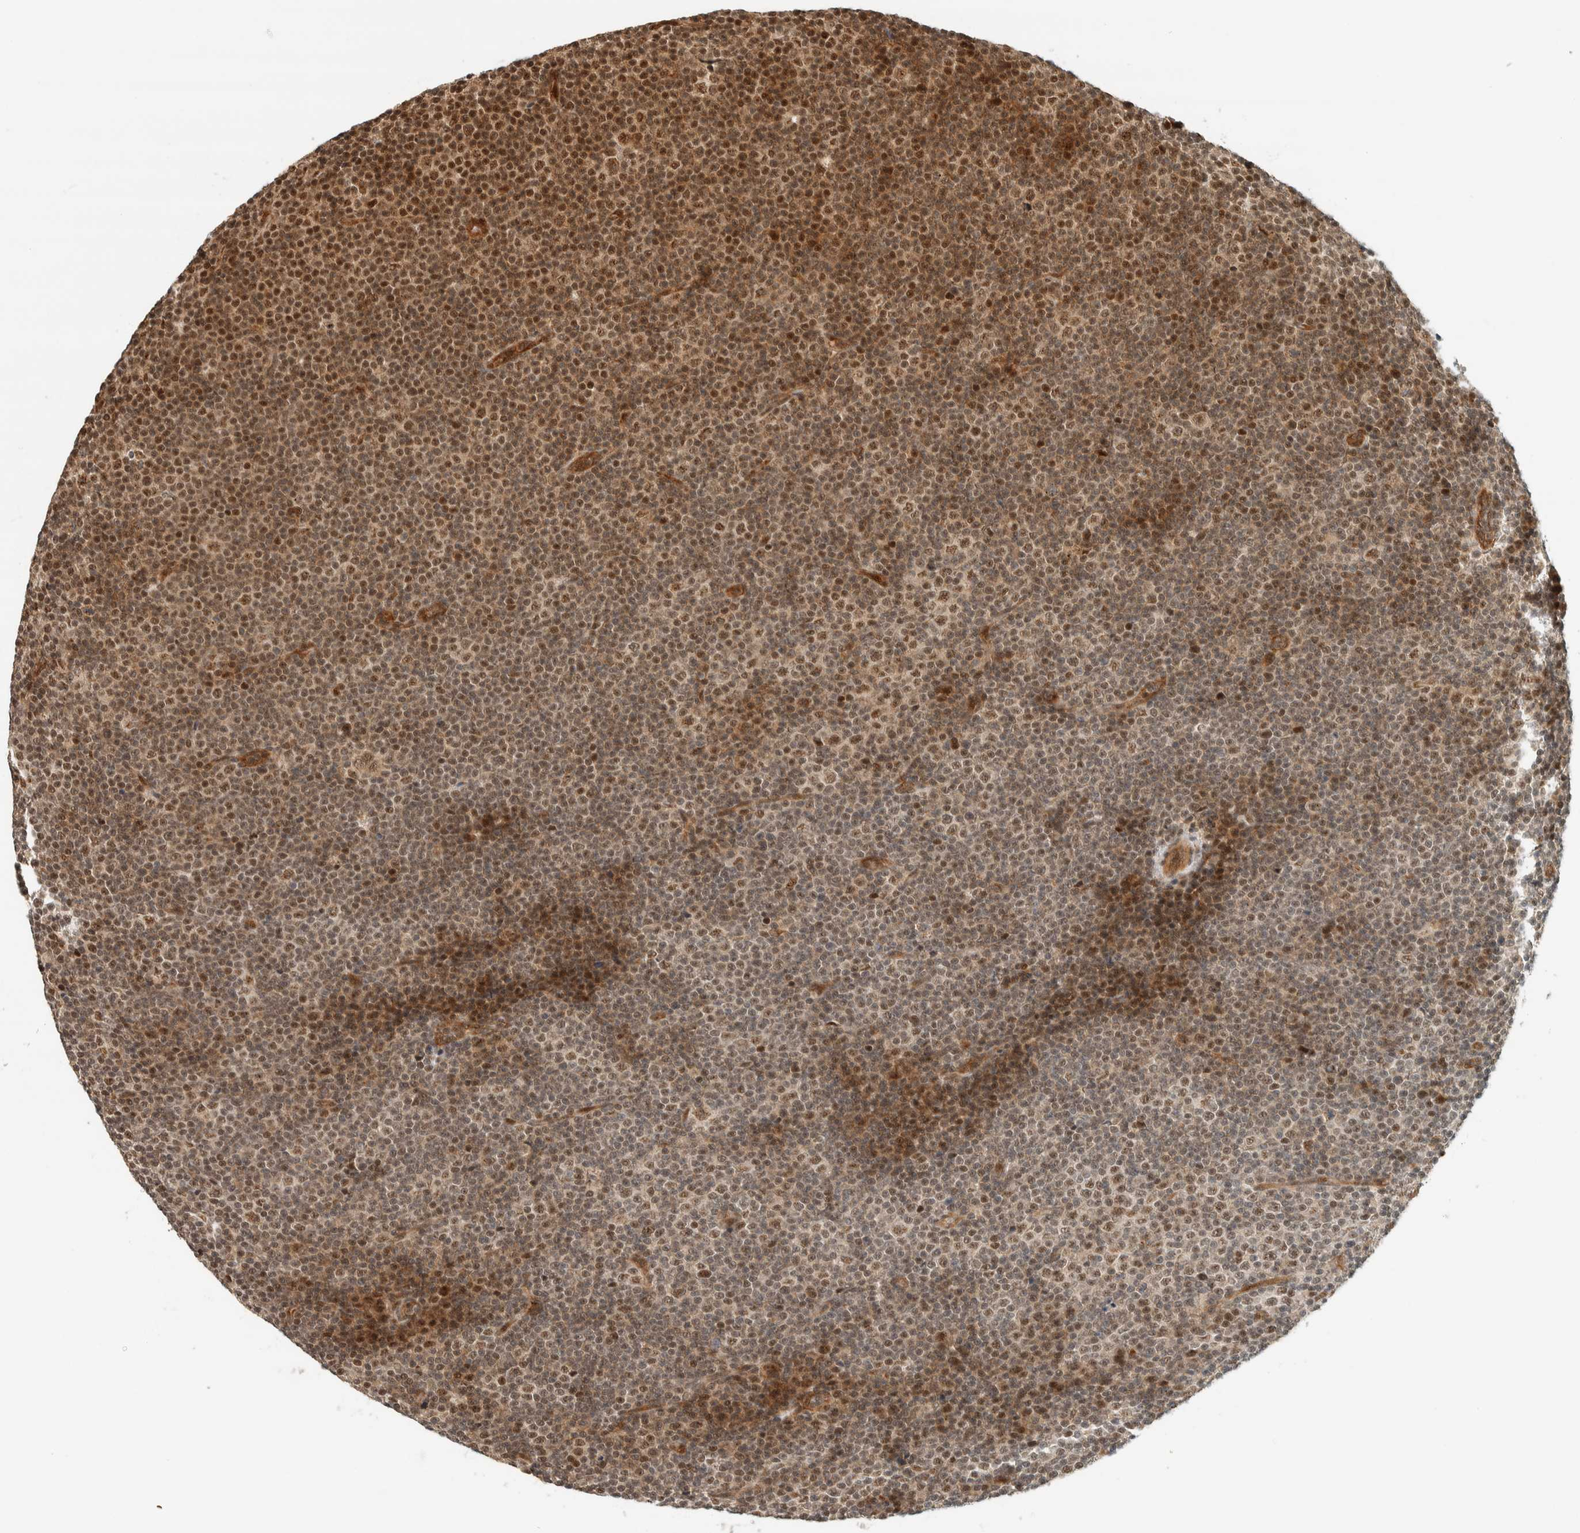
{"staining": {"intensity": "moderate", "quantity": ">75%", "location": "nuclear"}, "tissue": "lymphoma", "cell_type": "Tumor cells", "image_type": "cancer", "snomed": [{"axis": "morphology", "description": "Malignant lymphoma, non-Hodgkin's type, Low grade"}, {"axis": "topography", "description": "Lymph node"}], "caption": "IHC image of human lymphoma stained for a protein (brown), which displays medium levels of moderate nuclear expression in approximately >75% of tumor cells.", "gene": "SIK1", "patient": {"sex": "female", "age": 67}}